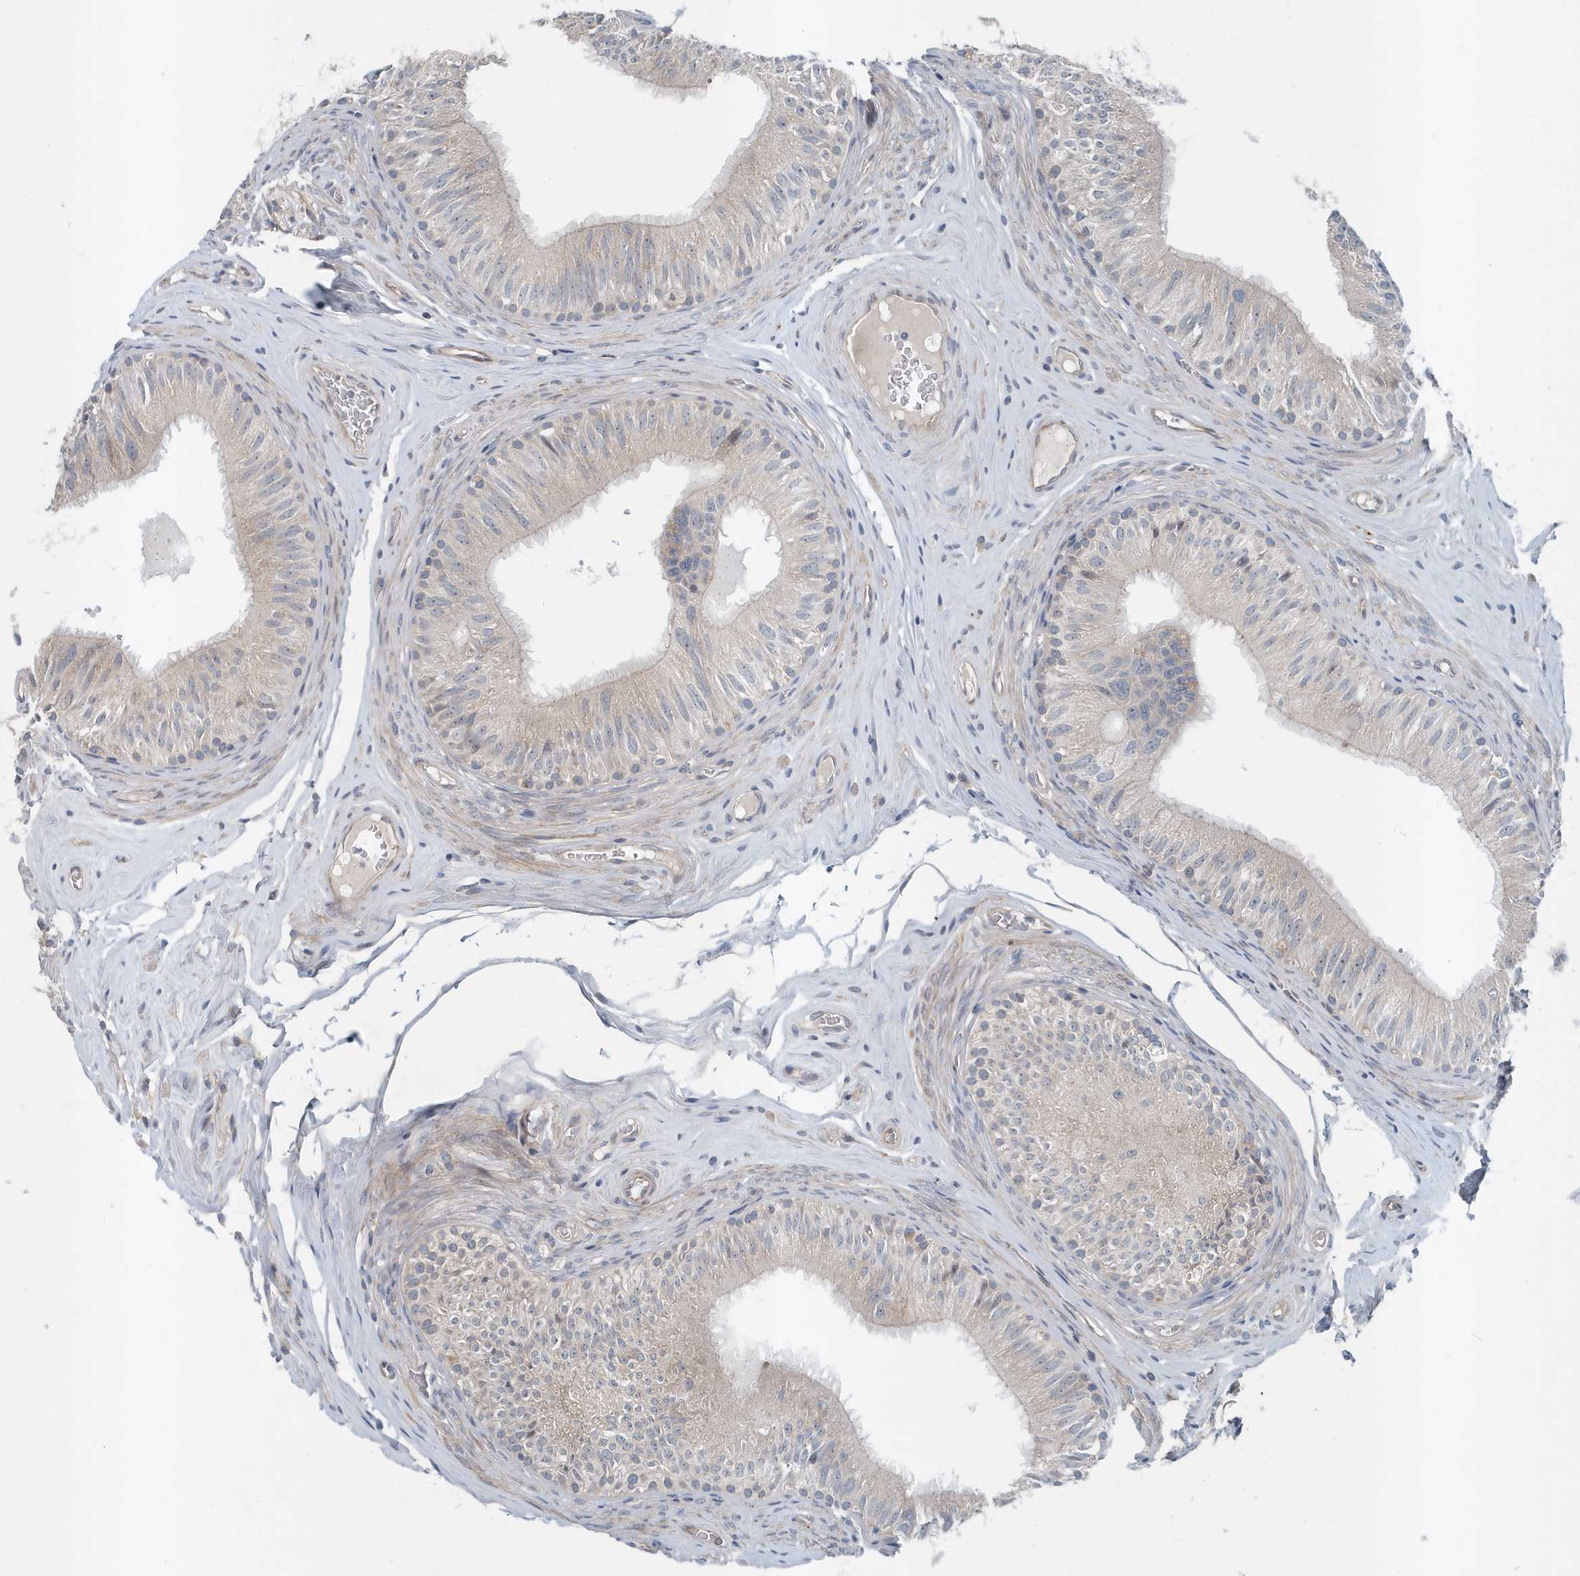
{"staining": {"intensity": "moderate", "quantity": "<25%", "location": "cytoplasmic/membranous"}, "tissue": "epididymis", "cell_type": "Glandular cells", "image_type": "normal", "snomed": [{"axis": "morphology", "description": "Normal tissue, NOS"}, {"axis": "topography", "description": "Epididymis"}], "caption": "Immunohistochemical staining of unremarkable human epididymis shows low levels of moderate cytoplasmic/membranous staining in approximately <25% of glandular cells.", "gene": "MCC", "patient": {"sex": "male", "age": 46}}